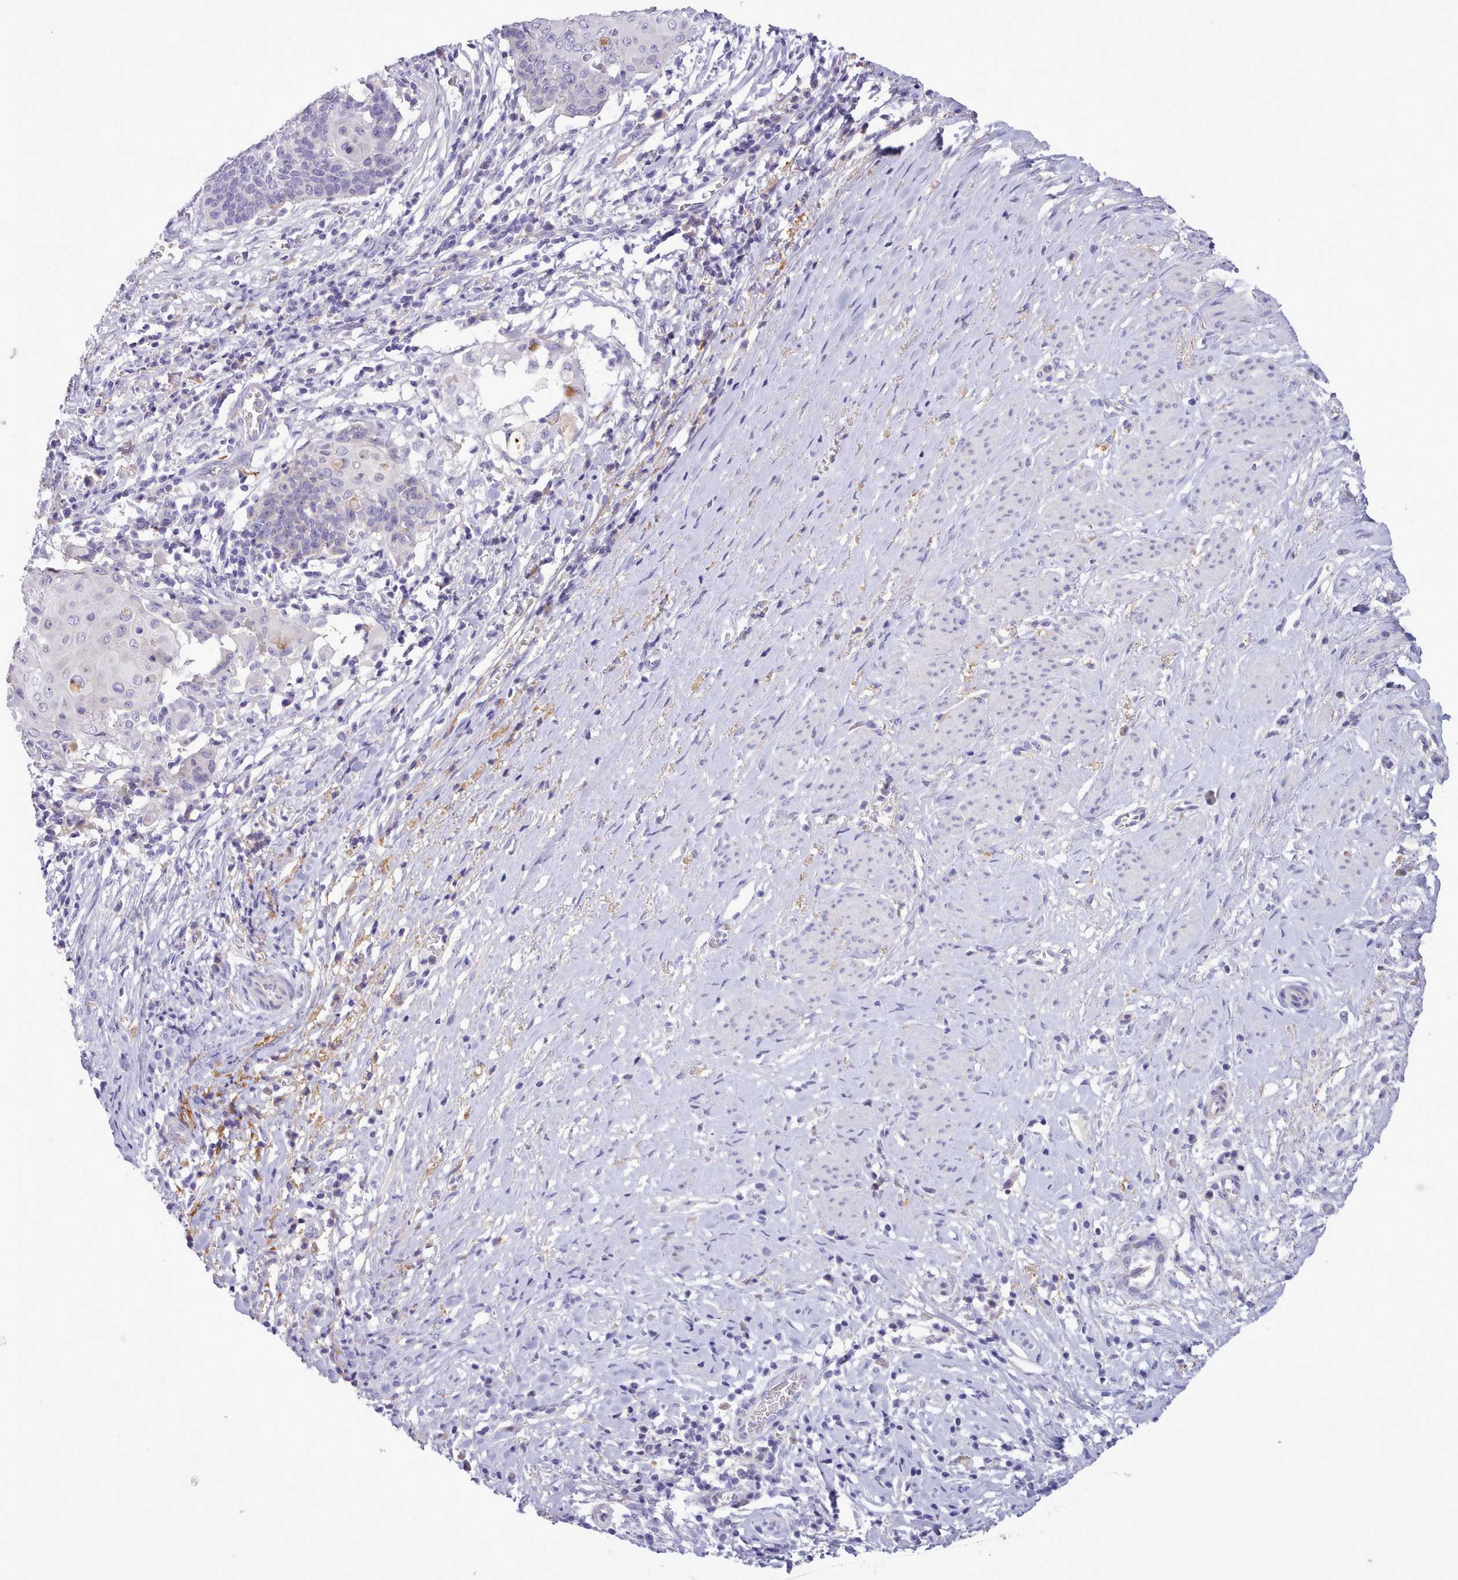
{"staining": {"intensity": "negative", "quantity": "none", "location": "none"}, "tissue": "cervical cancer", "cell_type": "Tumor cells", "image_type": "cancer", "snomed": [{"axis": "morphology", "description": "Squamous cell carcinoma, NOS"}, {"axis": "topography", "description": "Cervix"}], "caption": "Immunohistochemical staining of cervical cancer (squamous cell carcinoma) shows no significant expression in tumor cells. (Stains: DAB immunohistochemistry with hematoxylin counter stain, Microscopy: brightfield microscopy at high magnification).", "gene": "CYP2A13", "patient": {"sex": "female", "age": 39}}